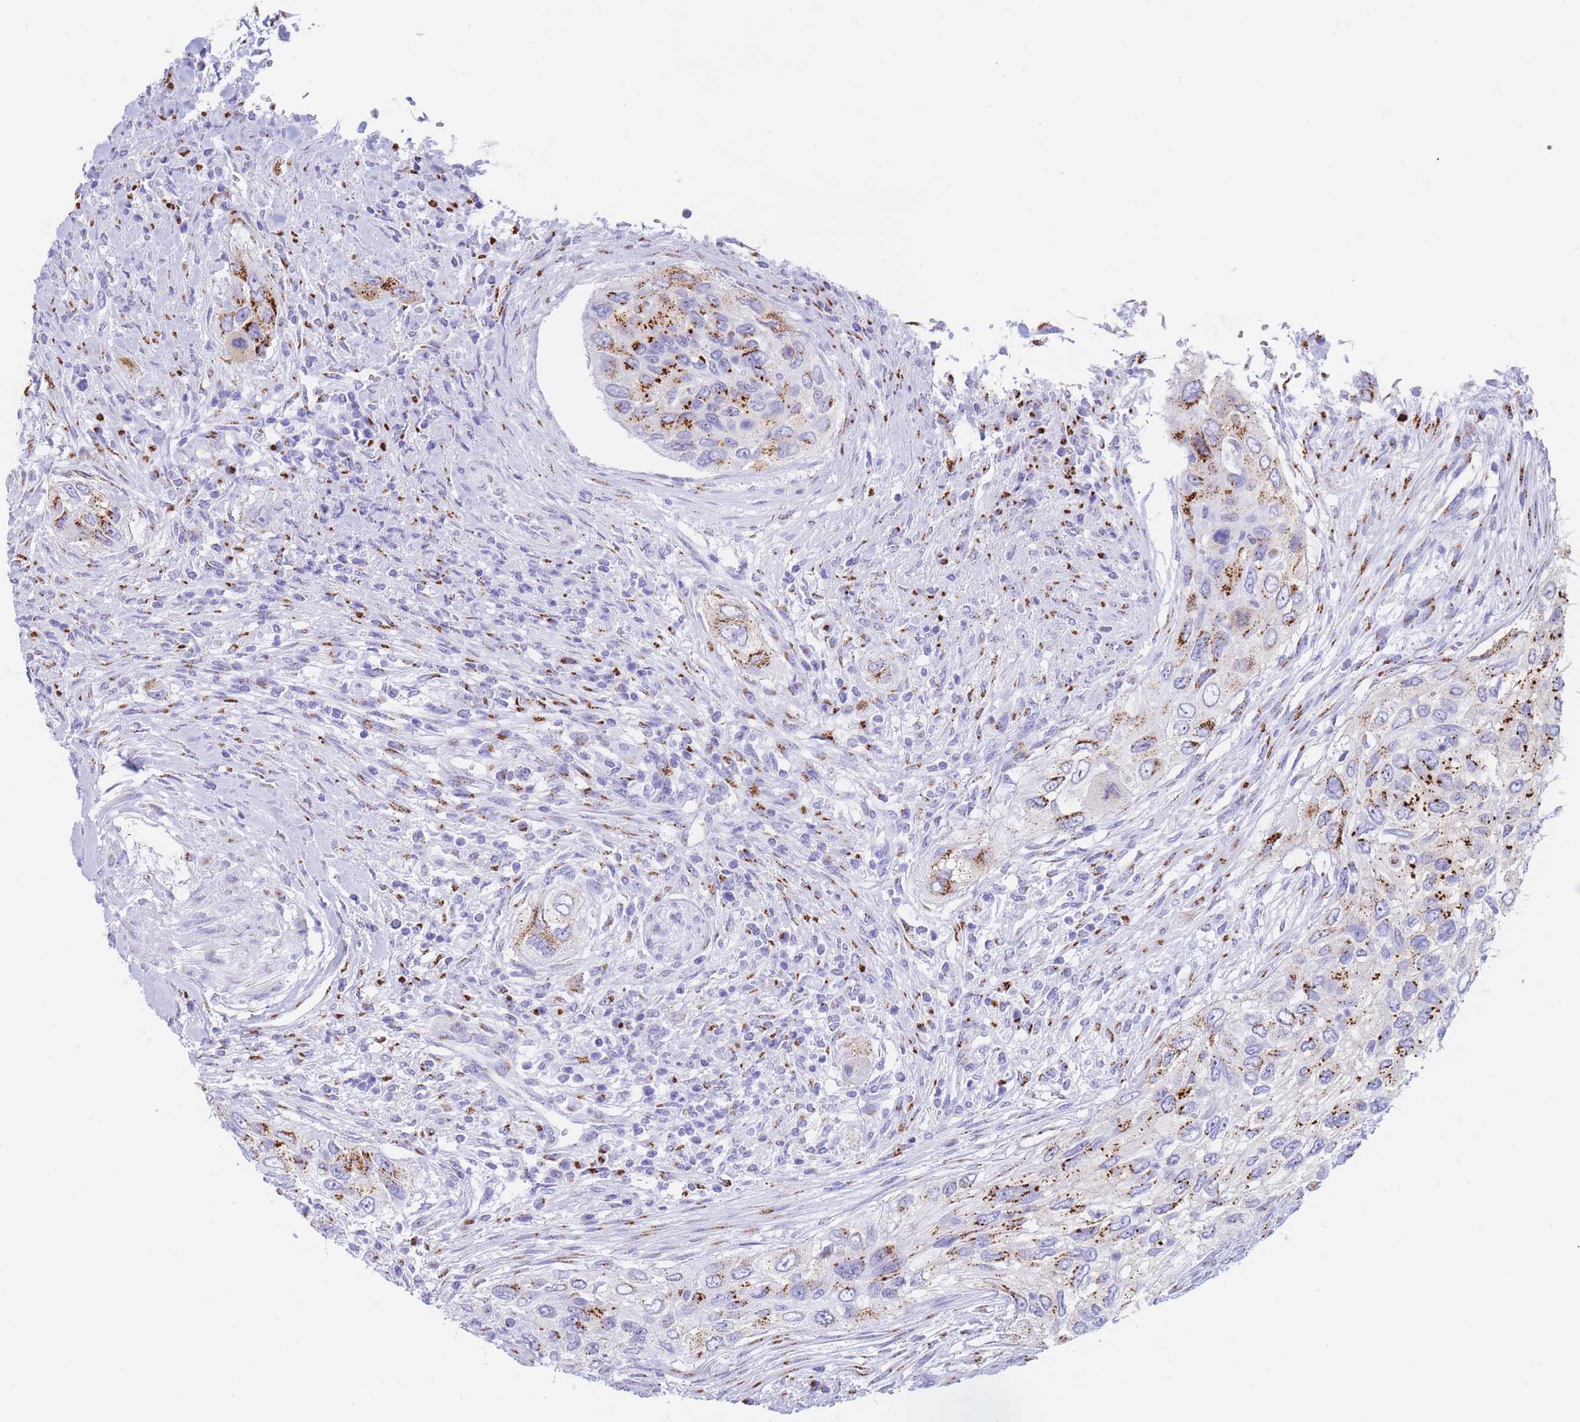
{"staining": {"intensity": "strong", "quantity": "25%-75%", "location": "cytoplasmic/membranous"}, "tissue": "urothelial cancer", "cell_type": "Tumor cells", "image_type": "cancer", "snomed": [{"axis": "morphology", "description": "Urothelial carcinoma, High grade"}, {"axis": "topography", "description": "Urinary bladder"}], "caption": "Immunohistochemical staining of human high-grade urothelial carcinoma exhibits strong cytoplasmic/membranous protein positivity in approximately 25%-75% of tumor cells.", "gene": "FAM3C", "patient": {"sex": "female", "age": 60}}